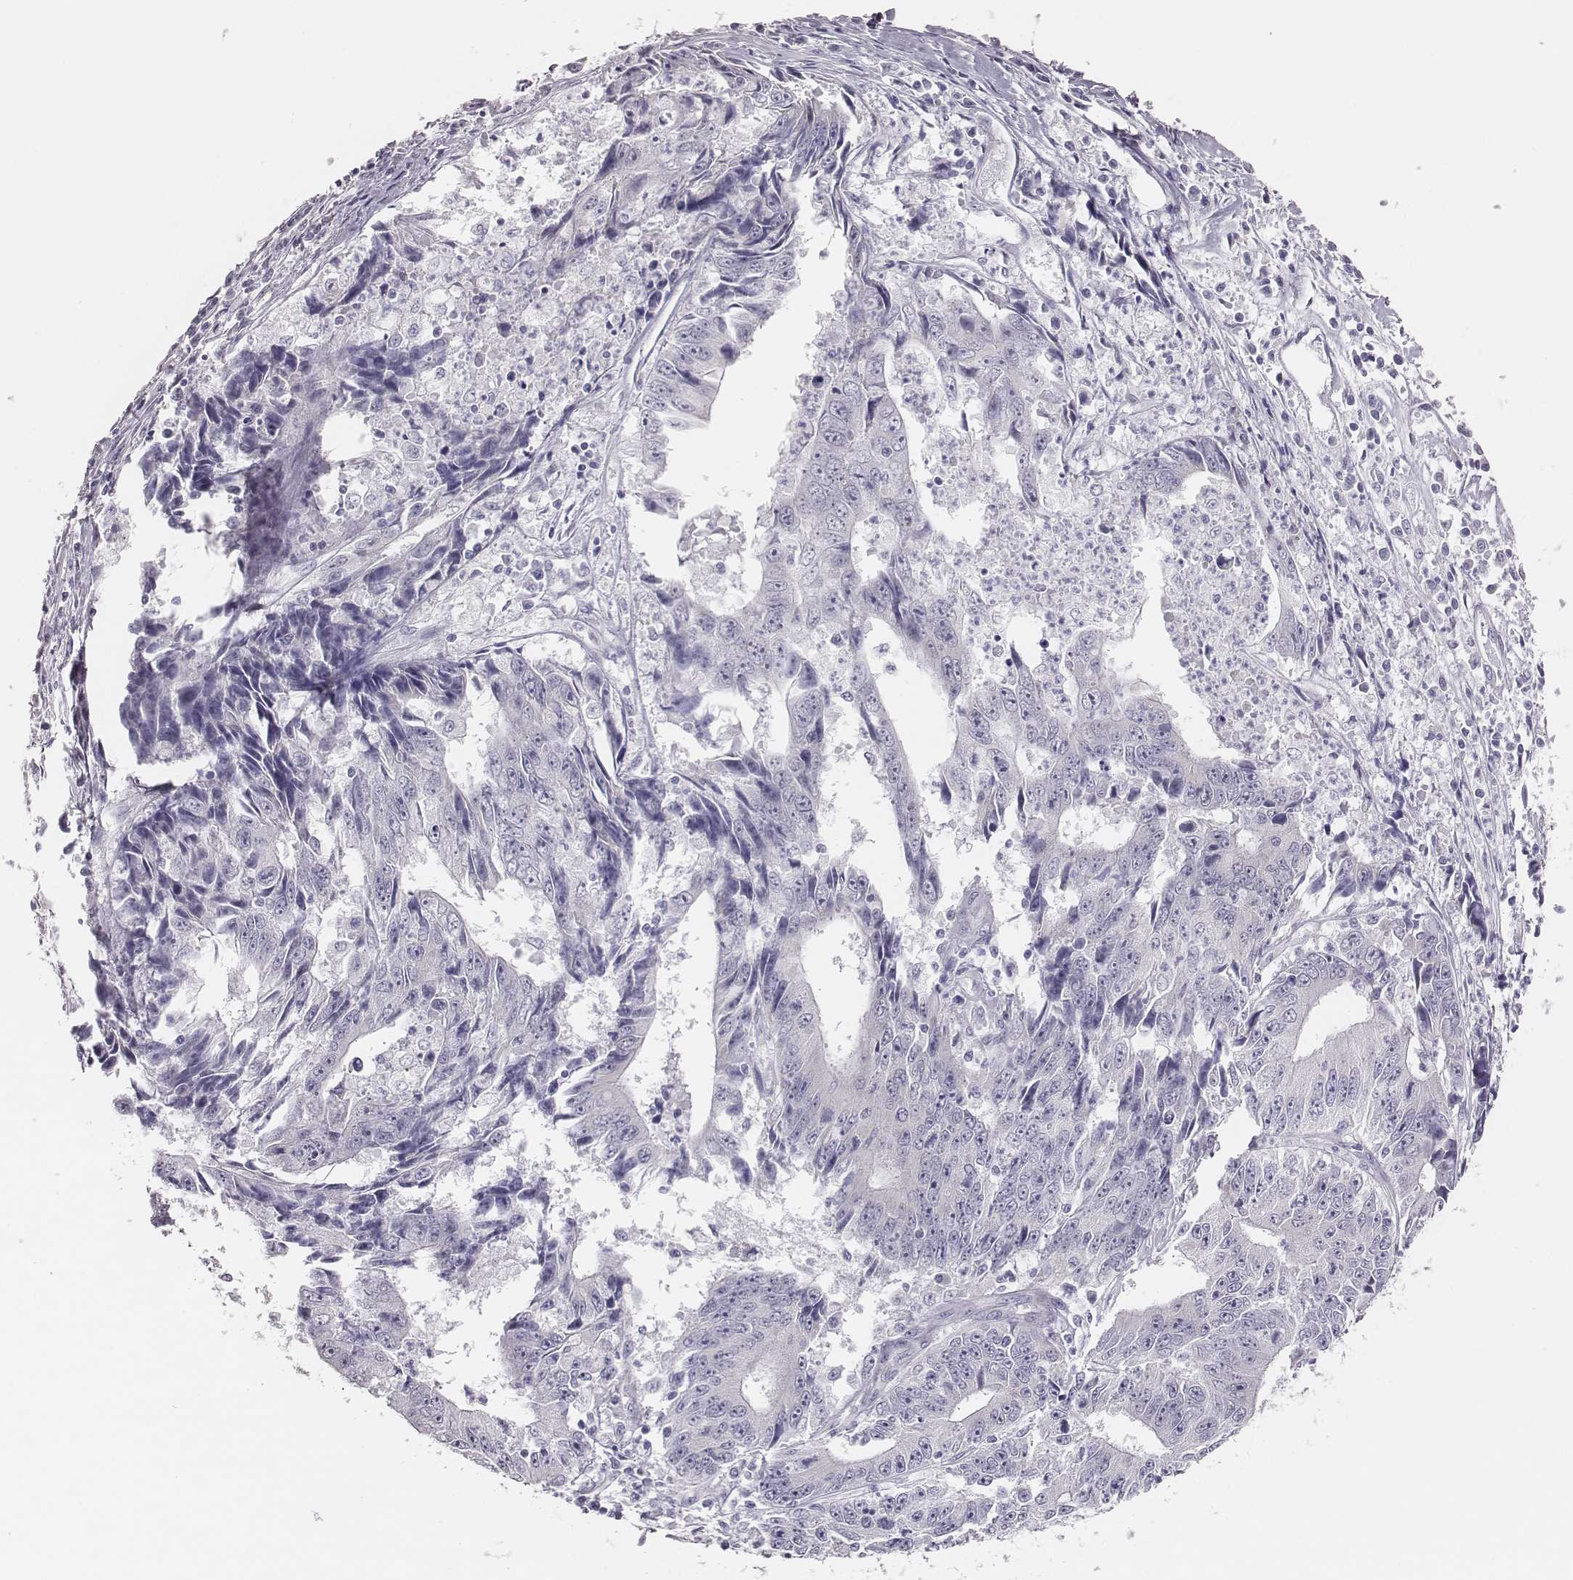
{"staining": {"intensity": "negative", "quantity": "none", "location": "none"}, "tissue": "liver cancer", "cell_type": "Tumor cells", "image_type": "cancer", "snomed": [{"axis": "morphology", "description": "Cholangiocarcinoma"}, {"axis": "topography", "description": "Liver"}], "caption": "Protein analysis of liver cancer (cholangiocarcinoma) reveals no significant staining in tumor cells.", "gene": "SCML2", "patient": {"sex": "male", "age": 65}}